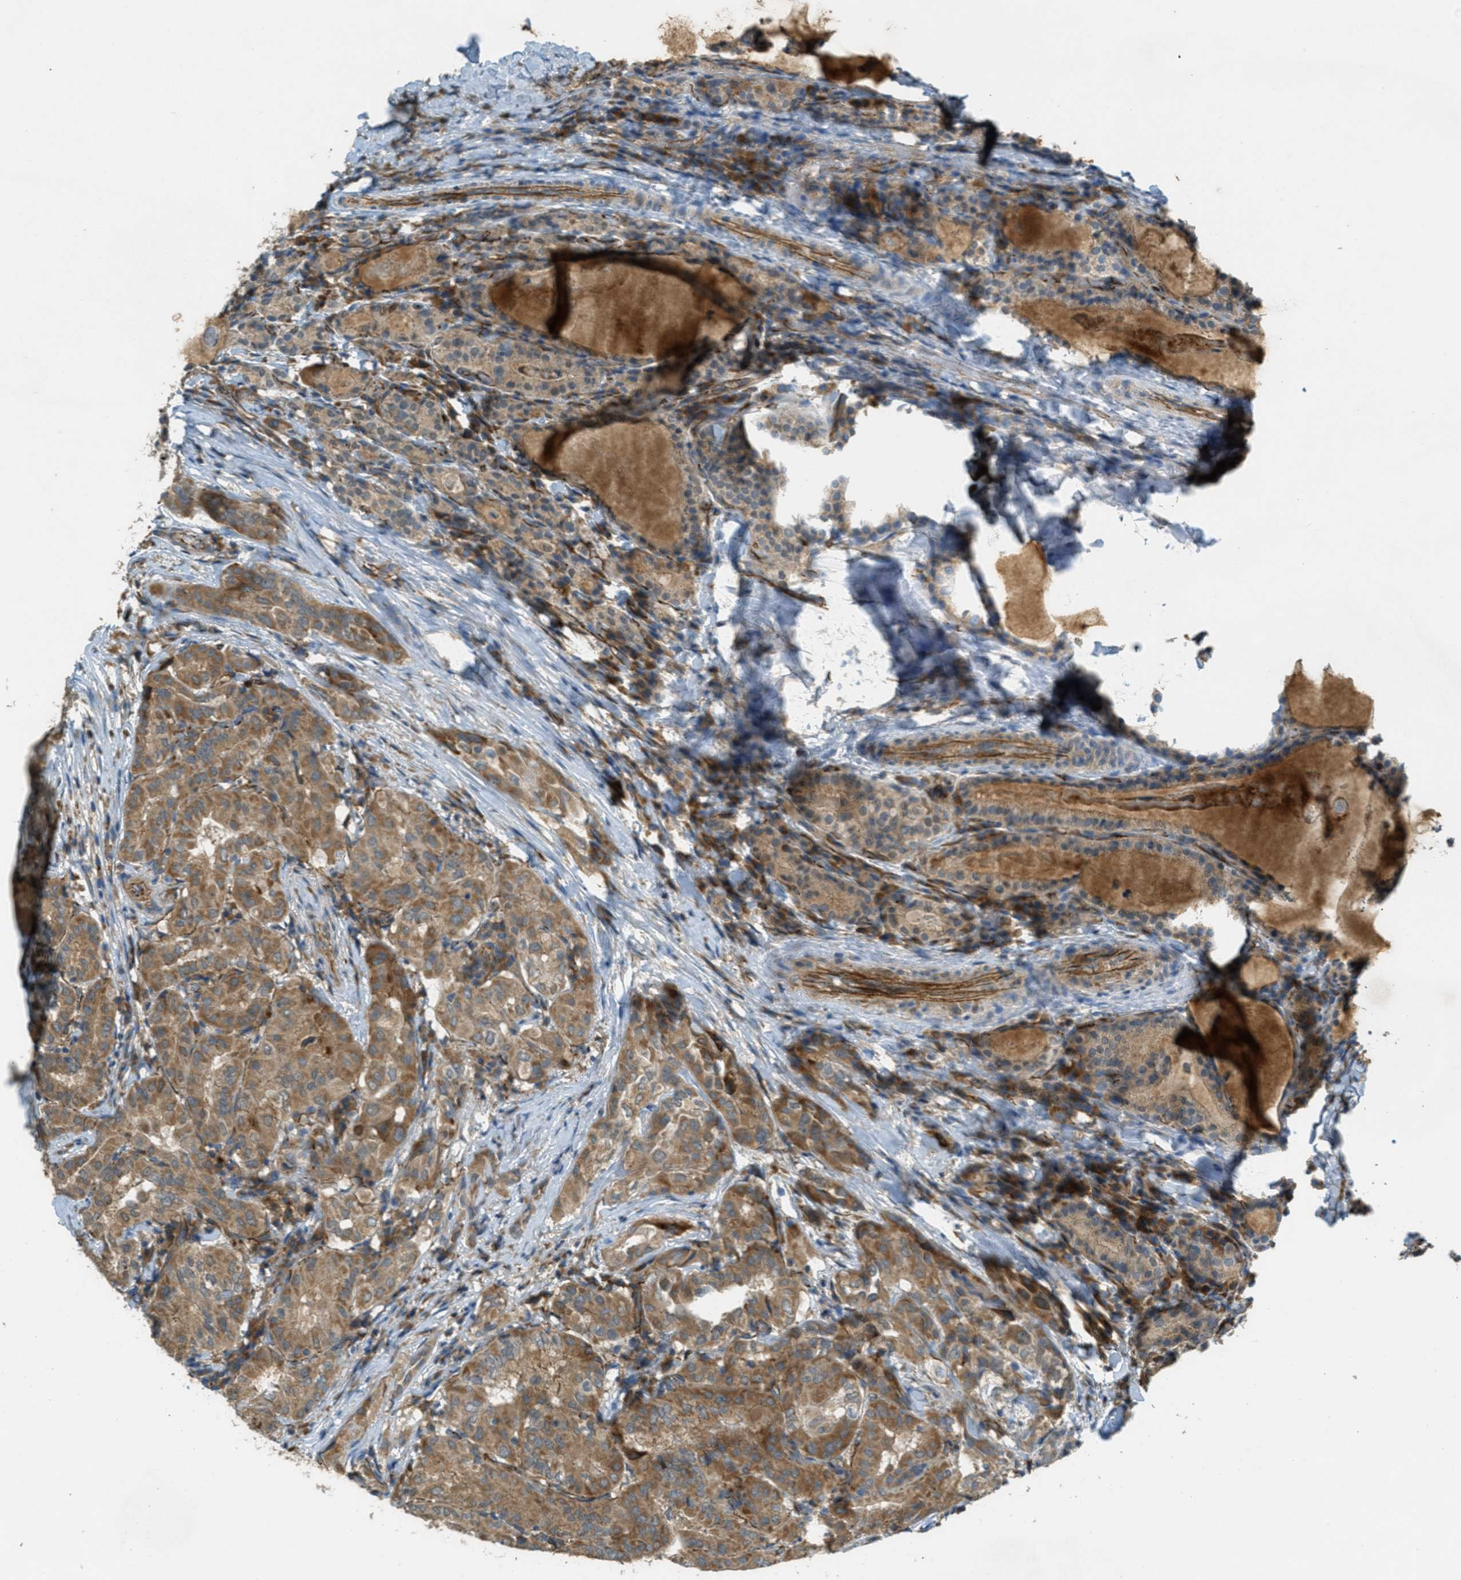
{"staining": {"intensity": "moderate", "quantity": ">75%", "location": "cytoplasmic/membranous"}, "tissue": "thyroid cancer", "cell_type": "Tumor cells", "image_type": "cancer", "snomed": [{"axis": "morphology", "description": "Papillary adenocarcinoma, NOS"}, {"axis": "topography", "description": "Thyroid gland"}], "caption": "A medium amount of moderate cytoplasmic/membranous positivity is seen in about >75% of tumor cells in thyroid cancer (papillary adenocarcinoma) tissue.", "gene": "JCAD", "patient": {"sex": "female", "age": 42}}